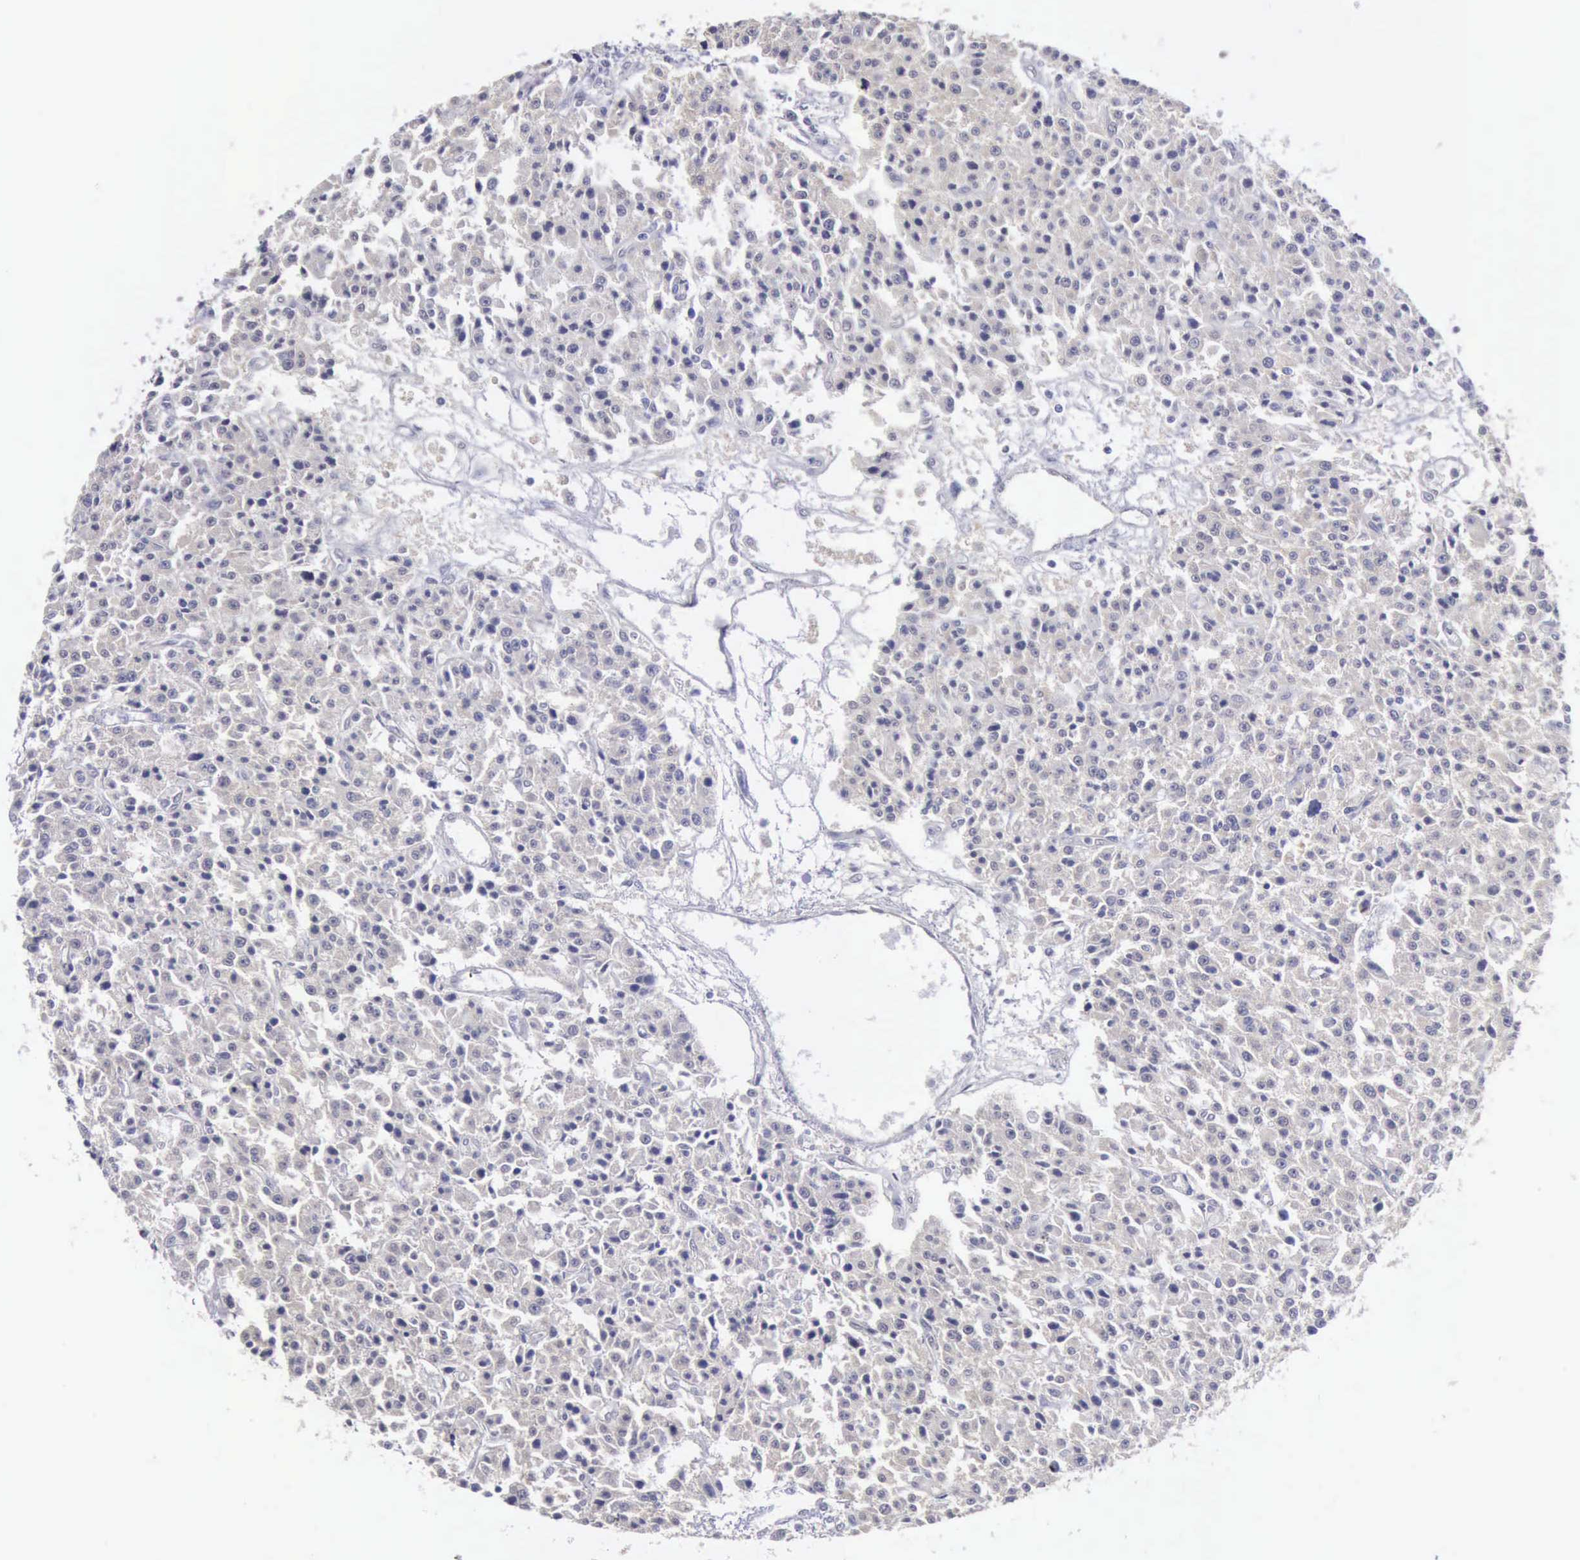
{"staining": {"intensity": "negative", "quantity": "none", "location": "none"}, "tissue": "carcinoid", "cell_type": "Tumor cells", "image_type": "cancer", "snomed": [{"axis": "morphology", "description": "Carcinoid, malignant, NOS"}, {"axis": "topography", "description": "Stomach"}], "caption": "Immunohistochemical staining of human carcinoid exhibits no significant expression in tumor cells. (Stains: DAB (3,3'-diaminobenzidine) immunohistochemistry with hematoxylin counter stain, Microscopy: brightfield microscopy at high magnification).", "gene": "PHKA1", "patient": {"sex": "female", "age": 76}}